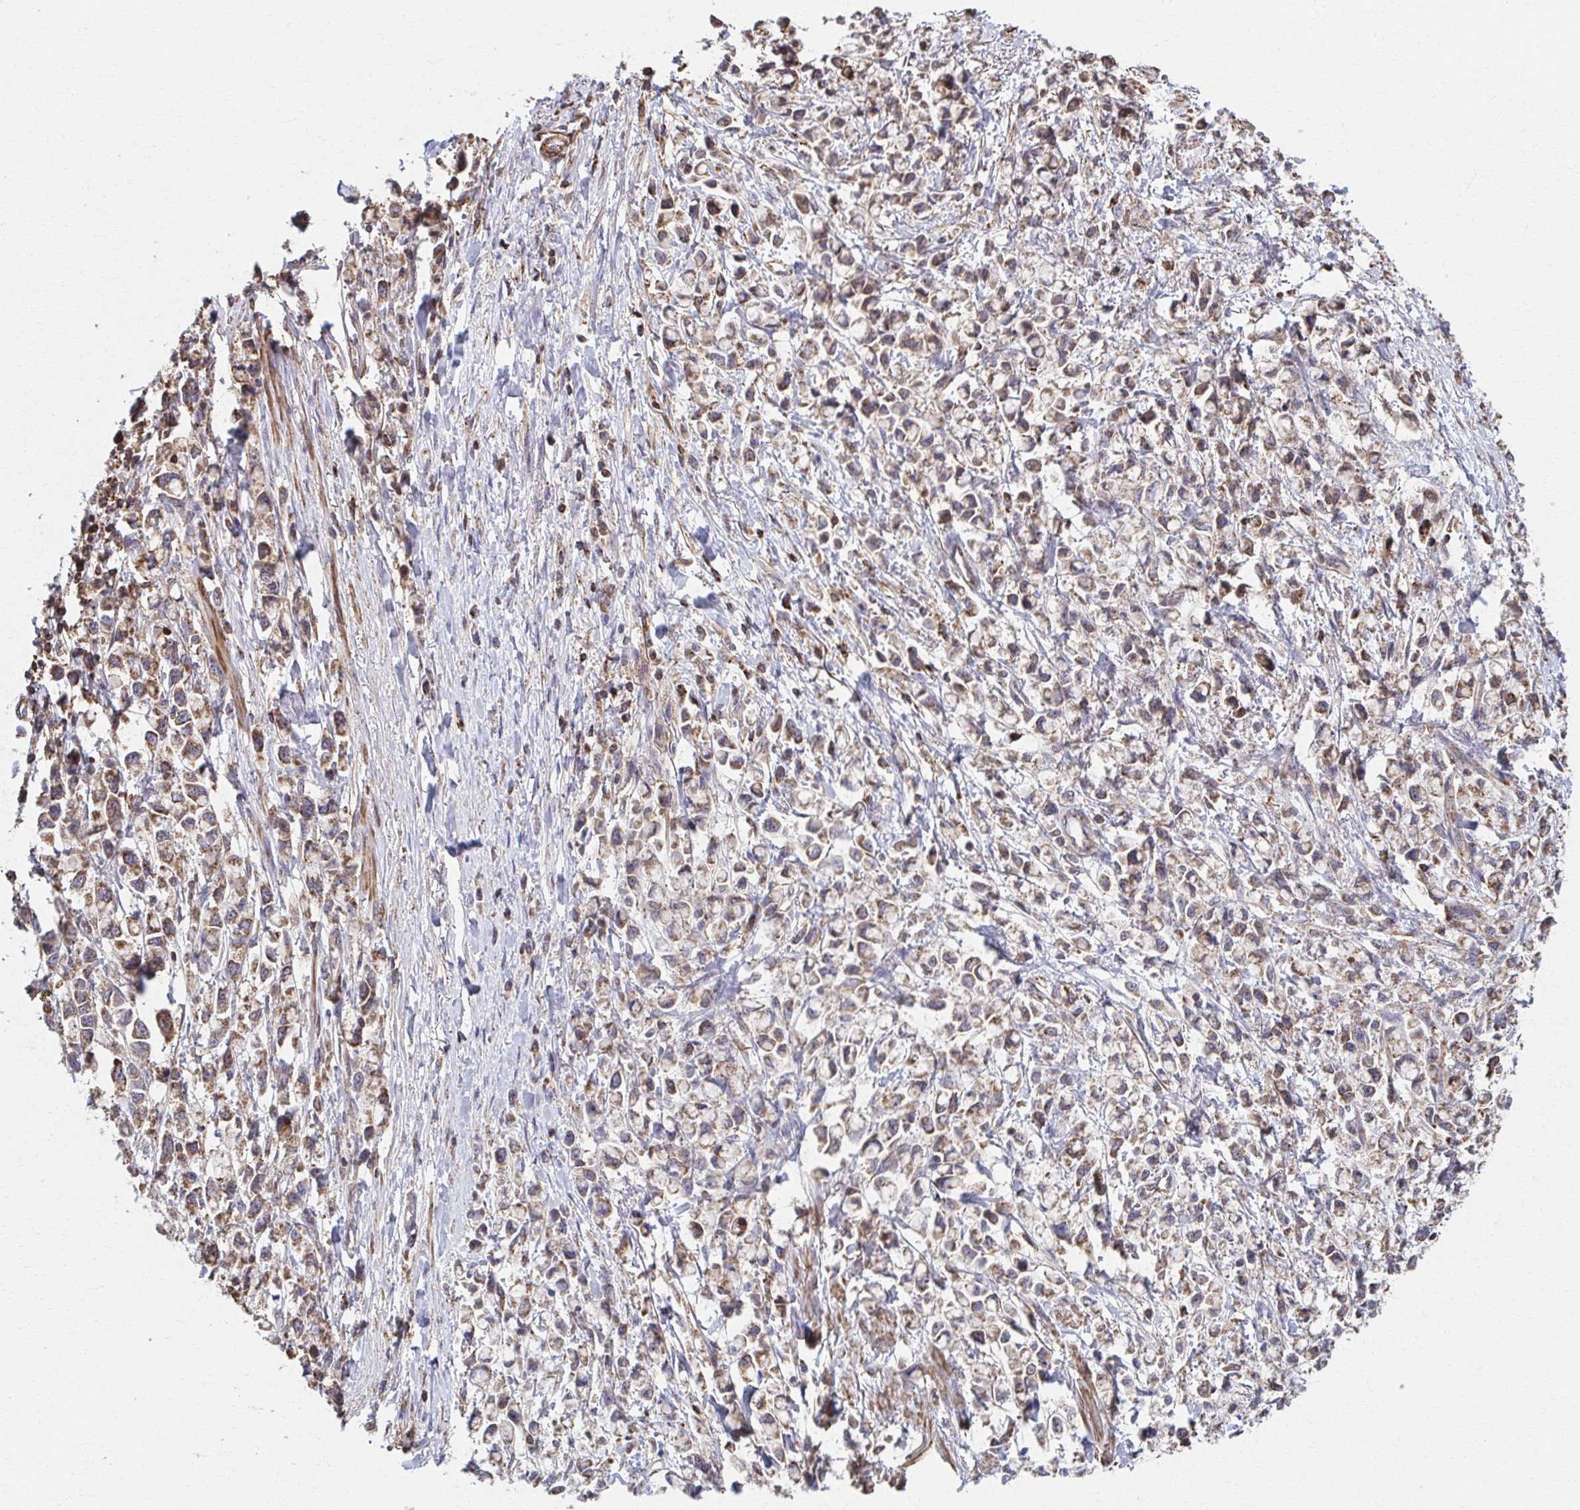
{"staining": {"intensity": "moderate", "quantity": ">75%", "location": "cytoplasmic/membranous"}, "tissue": "stomach cancer", "cell_type": "Tumor cells", "image_type": "cancer", "snomed": [{"axis": "morphology", "description": "Adenocarcinoma, NOS"}, {"axis": "topography", "description": "Stomach"}], "caption": "Stomach cancer stained with DAB immunohistochemistry (IHC) shows medium levels of moderate cytoplasmic/membranous positivity in approximately >75% of tumor cells.", "gene": "KLHL34", "patient": {"sex": "female", "age": 81}}